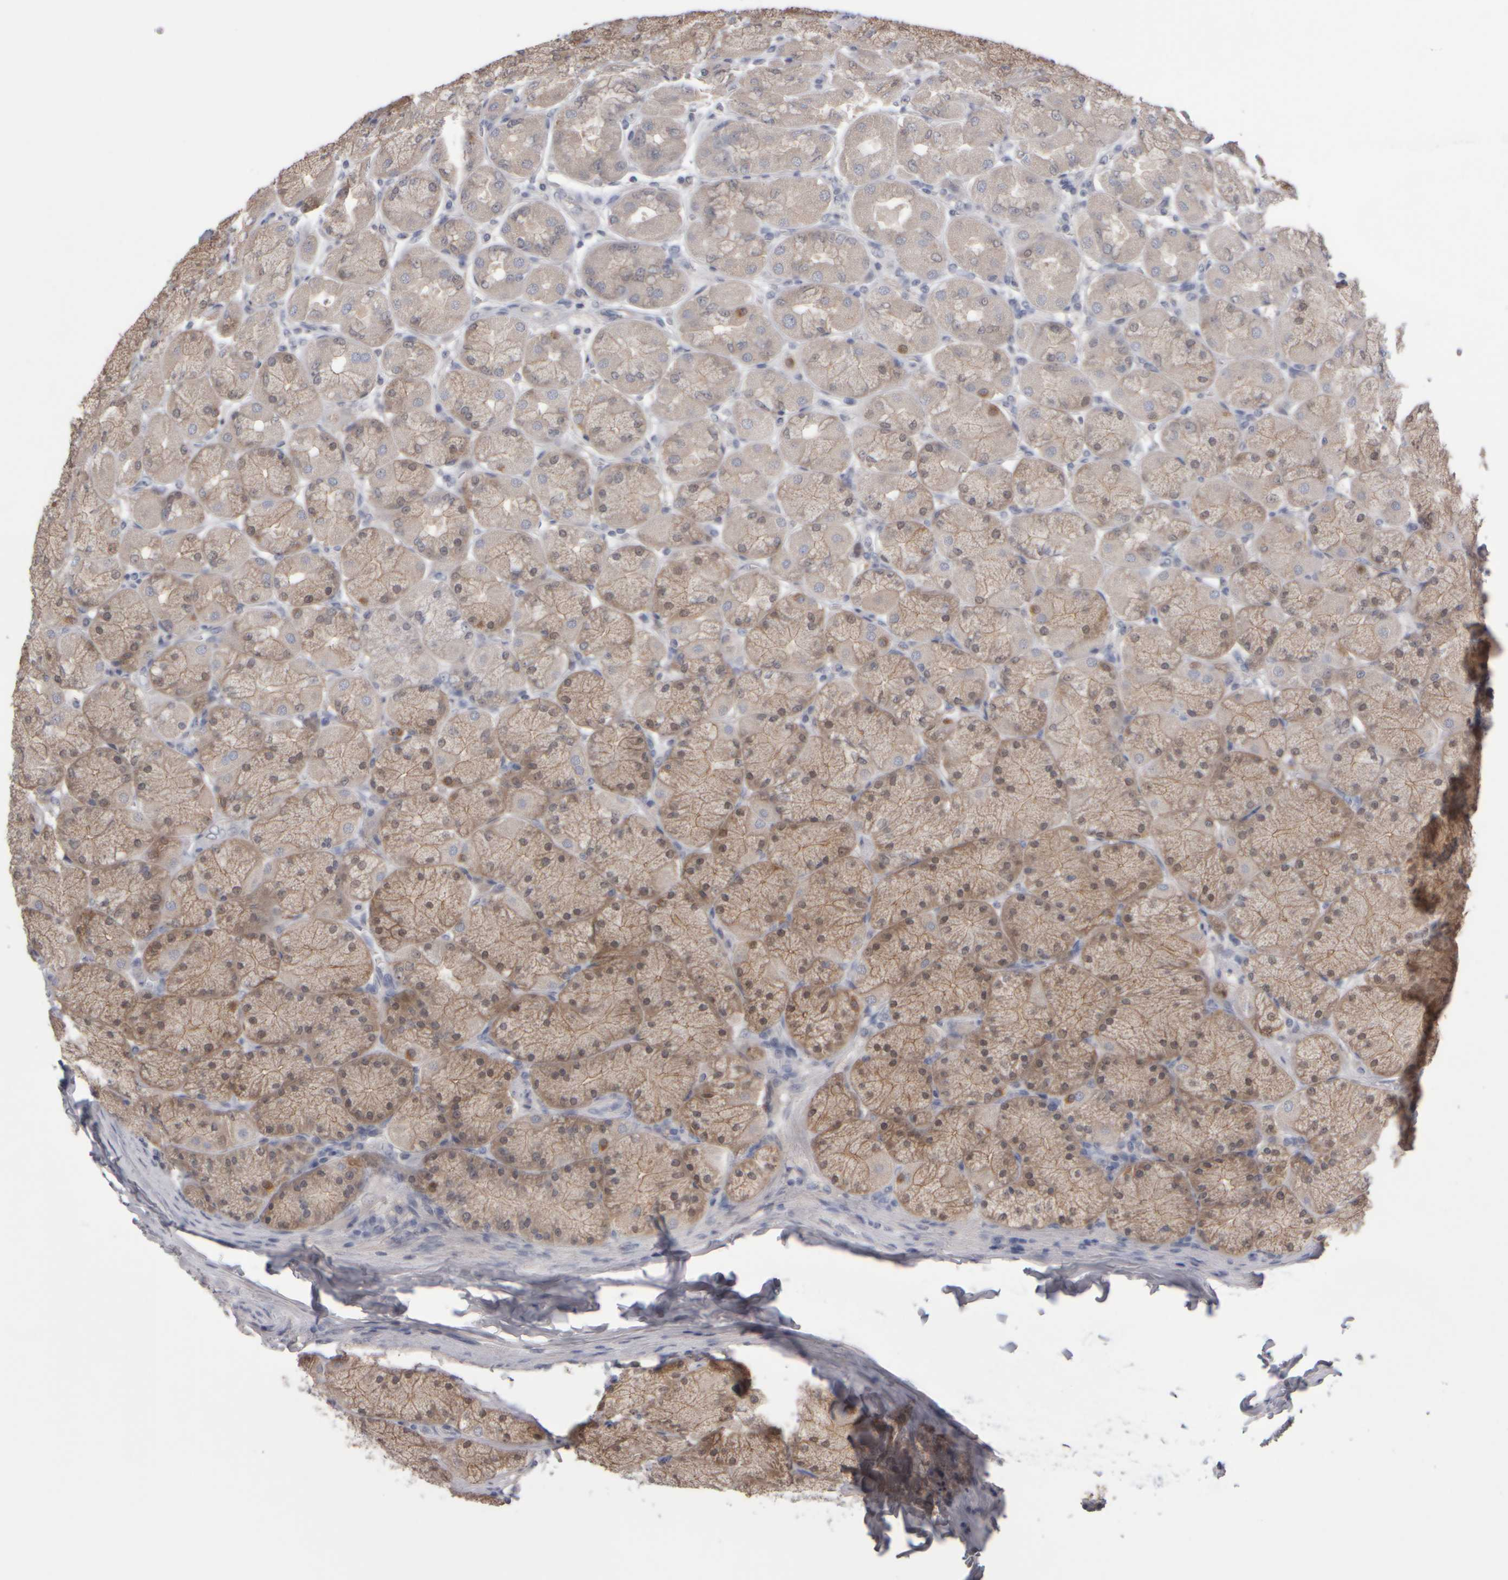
{"staining": {"intensity": "weak", "quantity": "25%-75%", "location": "cytoplasmic/membranous"}, "tissue": "stomach", "cell_type": "Glandular cells", "image_type": "normal", "snomed": [{"axis": "morphology", "description": "Normal tissue, NOS"}, {"axis": "topography", "description": "Stomach, upper"}], "caption": "Immunohistochemistry histopathology image of unremarkable human stomach stained for a protein (brown), which exhibits low levels of weak cytoplasmic/membranous positivity in approximately 25%-75% of glandular cells.", "gene": "EPHX2", "patient": {"sex": "female", "age": 56}}